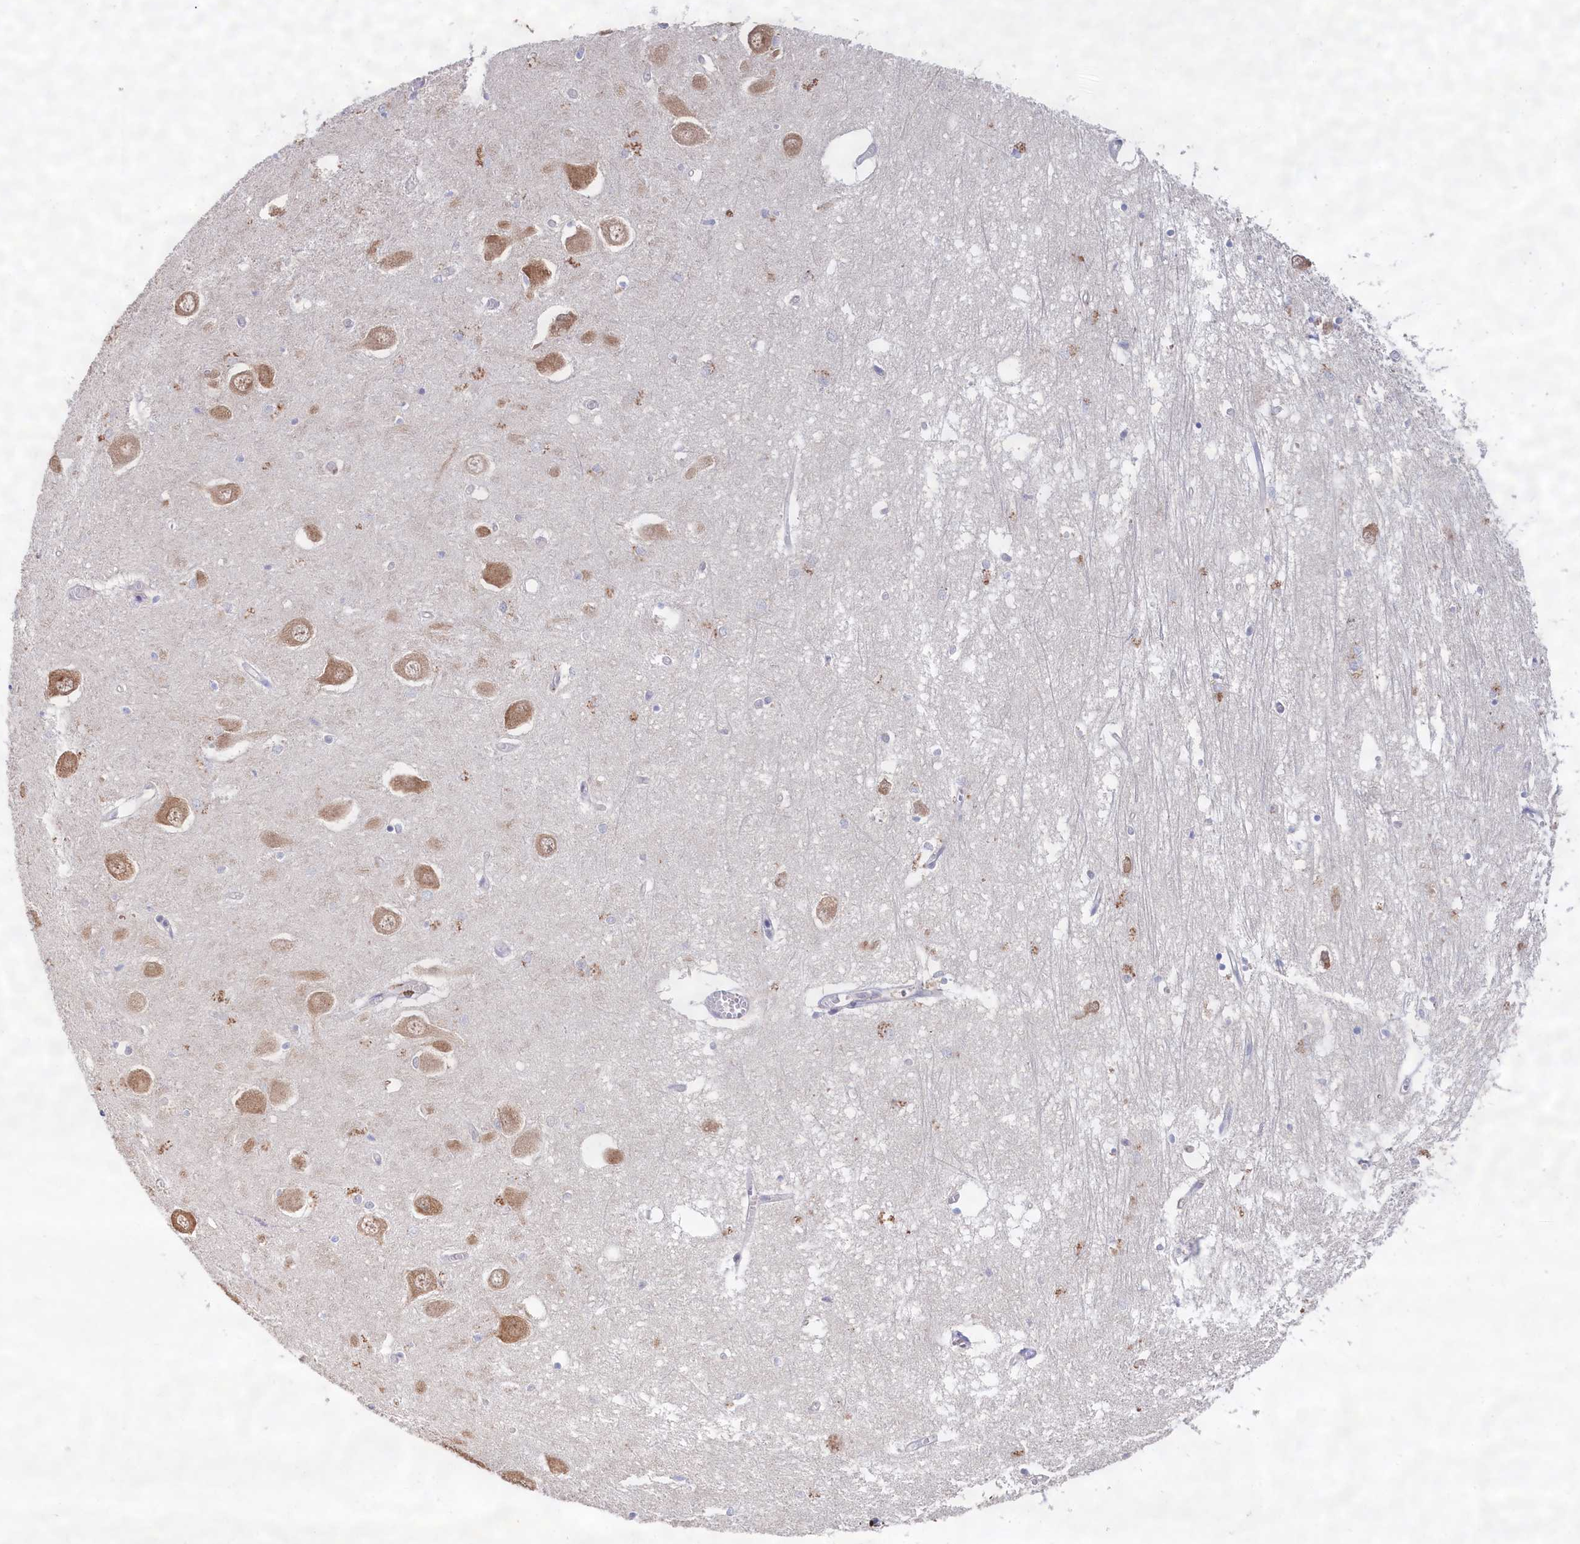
{"staining": {"intensity": "negative", "quantity": "none", "location": "none"}, "tissue": "hippocampus", "cell_type": "Glial cells", "image_type": "normal", "snomed": [{"axis": "morphology", "description": "Normal tissue, NOS"}, {"axis": "topography", "description": "Hippocampus"}], "caption": "Photomicrograph shows no protein expression in glial cells of normal hippocampus. (Immunohistochemistry (ihc), brightfield microscopy, high magnification).", "gene": "CELF5", "patient": {"sex": "male", "age": 70}}